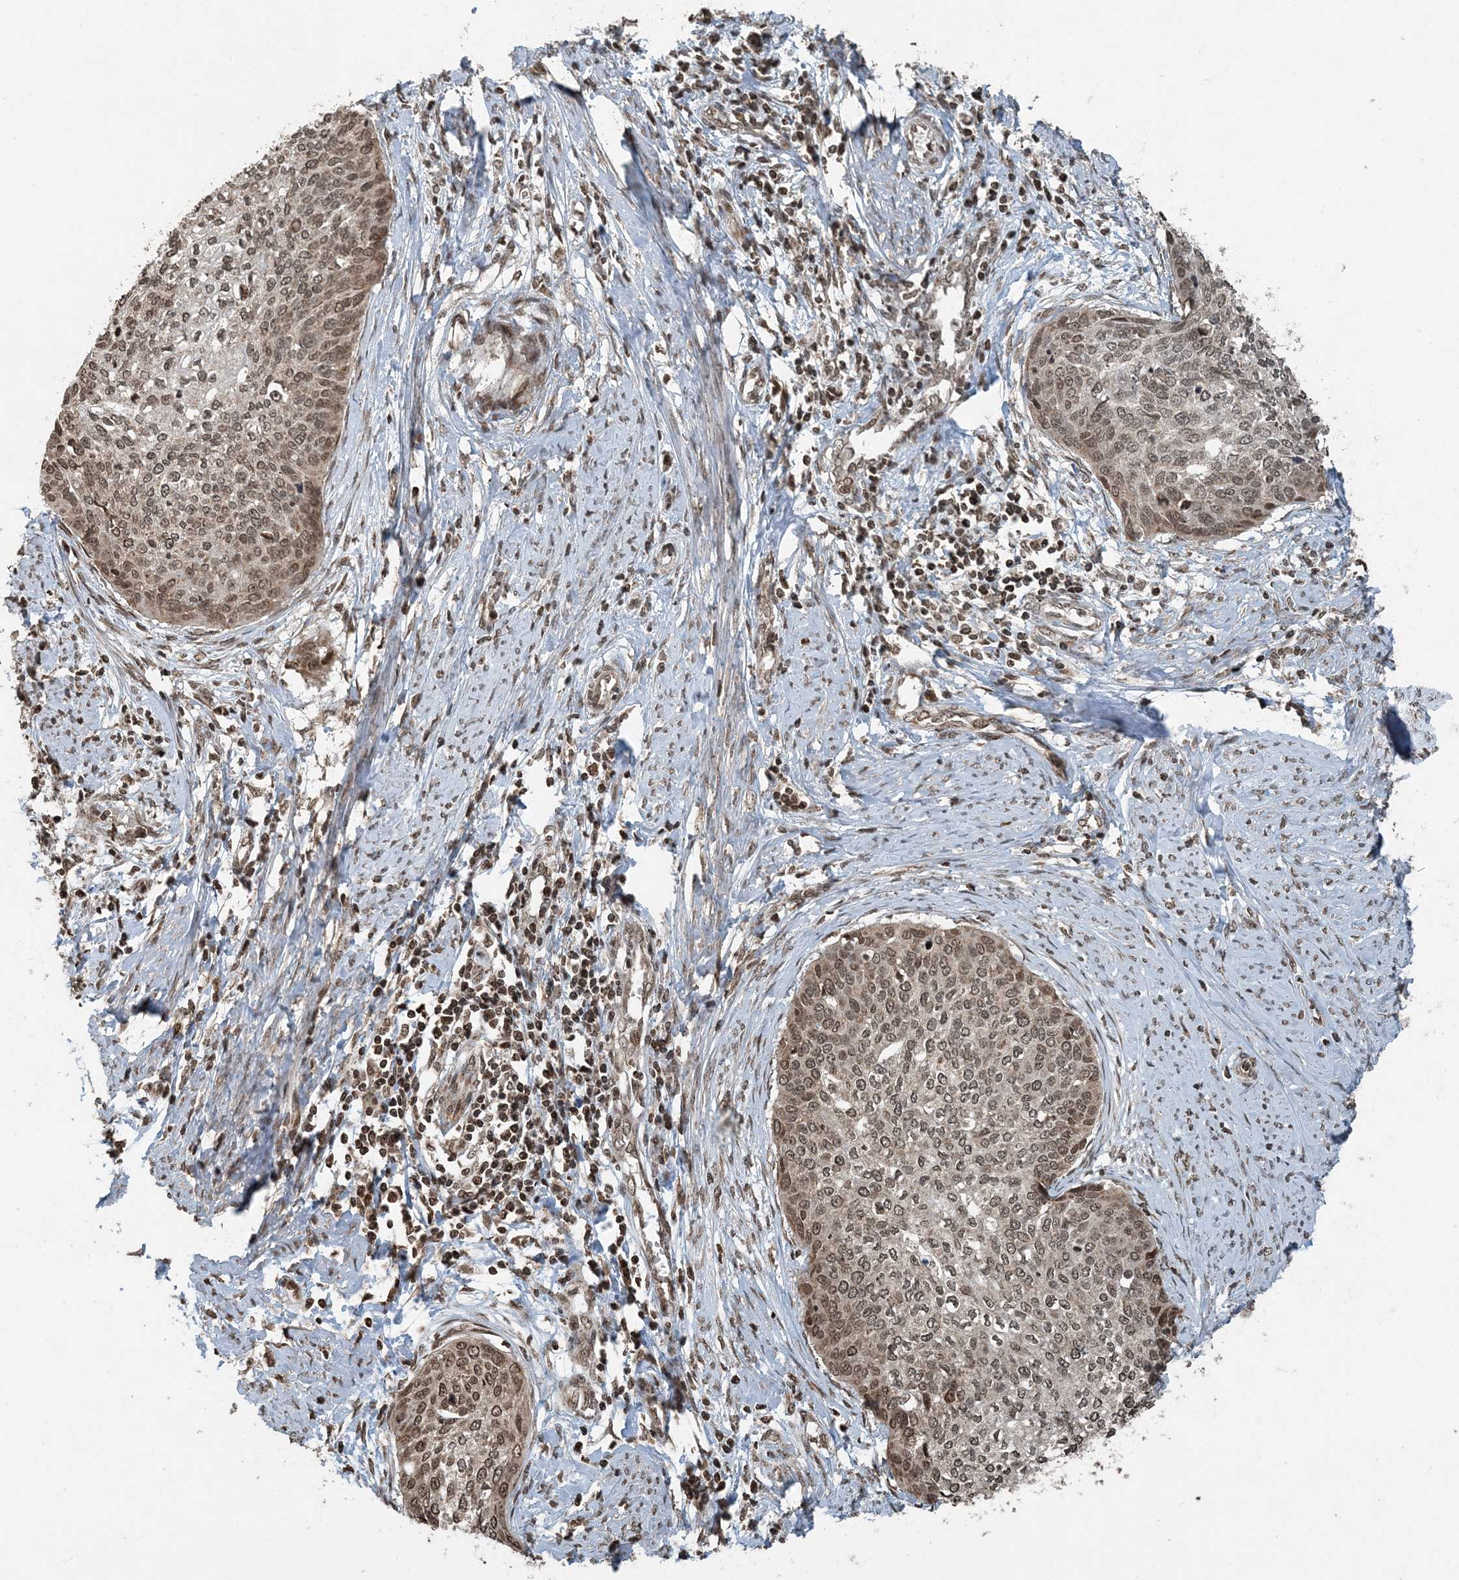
{"staining": {"intensity": "moderate", "quantity": ">75%", "location": "cytoplasmic/membranous,nuclear"}, "tissue": "cervical cancer", "cell_type": "Tumor cells", "image_type": "cancer", "snomed": [{"axis": "morphology", "description": "Squamous cell carcinoma, NOS"}, {"axis": "topography", "description": "Cervix"}], "caption": "Human squamous cell carcinoma (cervical) stained for a protein (brown) reveals moderate cytoplasmic/membranous and nuclear positive expression in approximately >75% of tumor cells.", "gene": "ZFAND2B", "patient": {"sex": "female", "age": 37}}